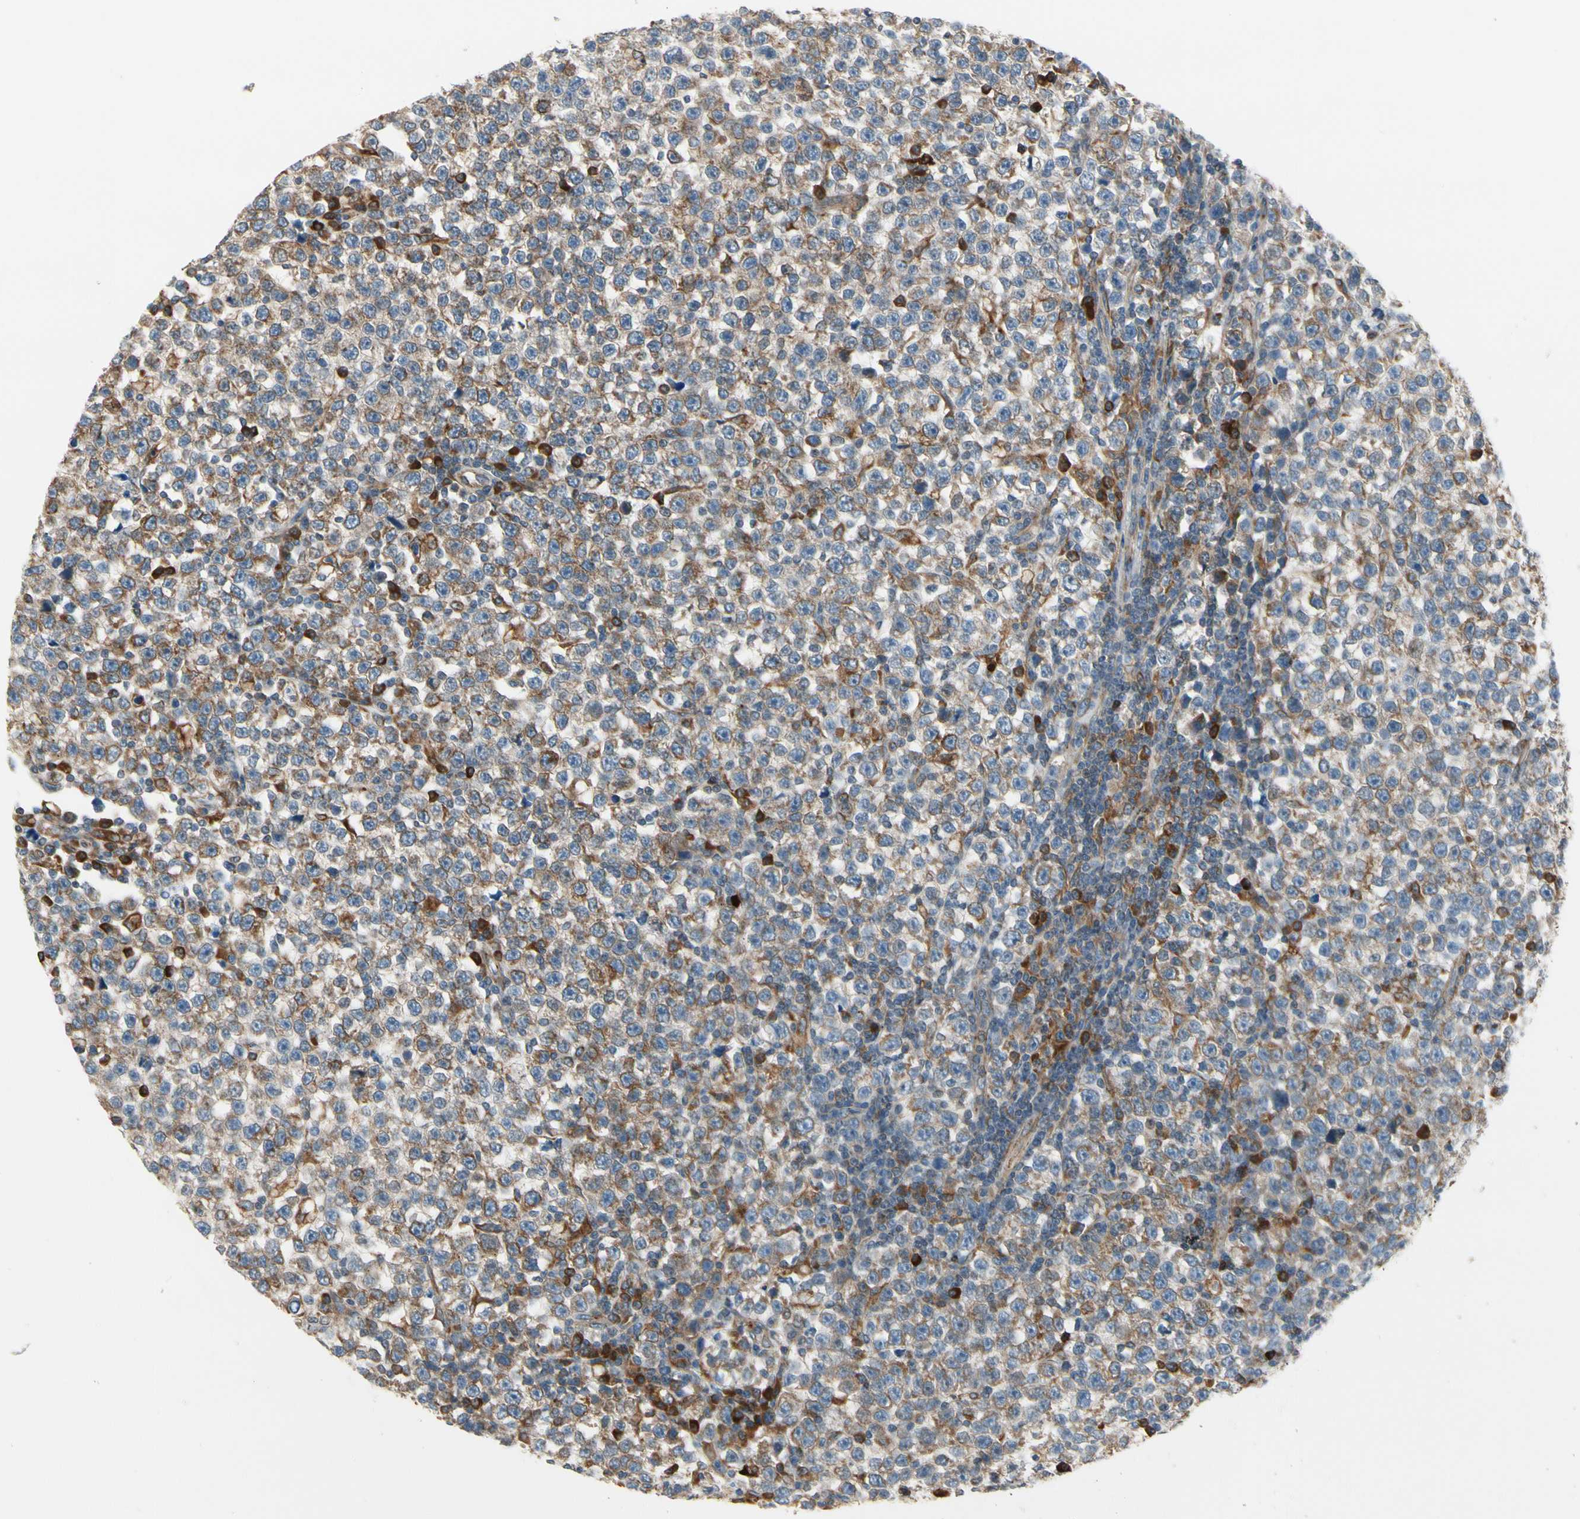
{"staining": {"intensity": "moderate", "quantity": ">75%", "location": "cytoplasmic/membranous"}, "tissue": "testis cancer", "cell_type": "Tumor cells", "image_type": "cancer", "snomed": [{"axis": "morphology", "description": "Seminoma, NOS"}, {"axis": "topography", "description": "Testis"}], "caption": "Testis seminoma was stained to show a protein in brown. There is medium levels of moderate cytoplasmic/membranous positivity in approximately >75% of tumor cells. (Stains: DAB (3,3'-diaminobenzidine) in brown, nuclei in blue, Microscopy: brightfield microscopy at high magnification).", "gene": "CLCC1", "patient": {"sex": "male", "age": 43}}